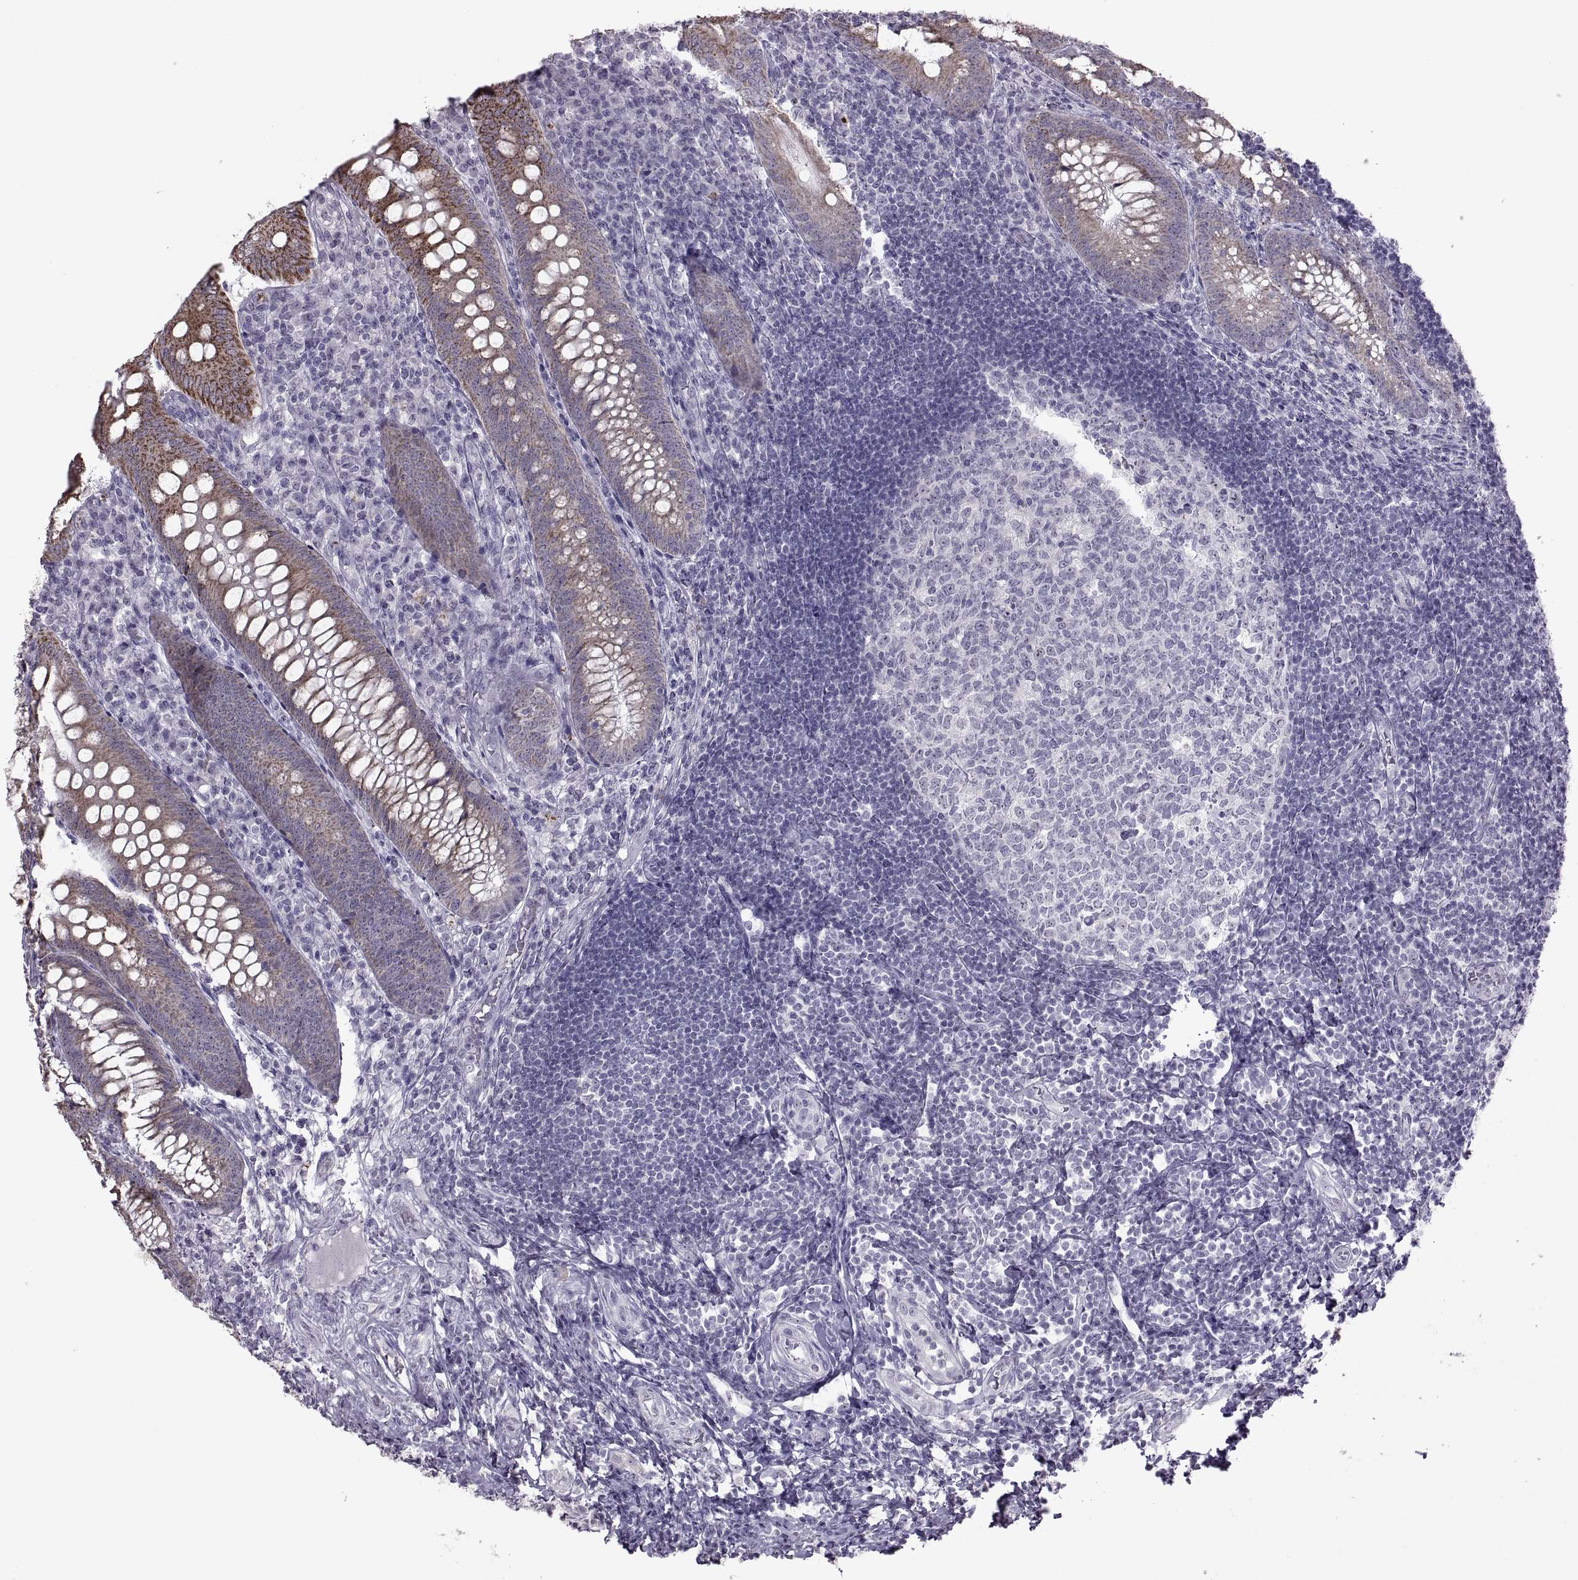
{"staining": {"intensity": "moderate", "quantity": "25%-75%", "location": "cytoplasmic/membranous"}, "tissue": "appendix", "cell_type": "Glandular cells", "image_type": "normal", "snomed": [{"axis": "morphology", "description": "Normal tissue, NOS"}, {"axis": "morphology", "description": "Inflammation, NOS"}, {"axis": "topography", "description": "Appendix"}], "caption": "A high-resolution image shows immunohistochemistry (IHC) staining of unremarkable appendix, which shows moderate cytoplasmic/membranous positivity in about 25%-75% of glandular cells.", "gene": "ASIC2", "patient": {"sex": "male", "age": 16}}